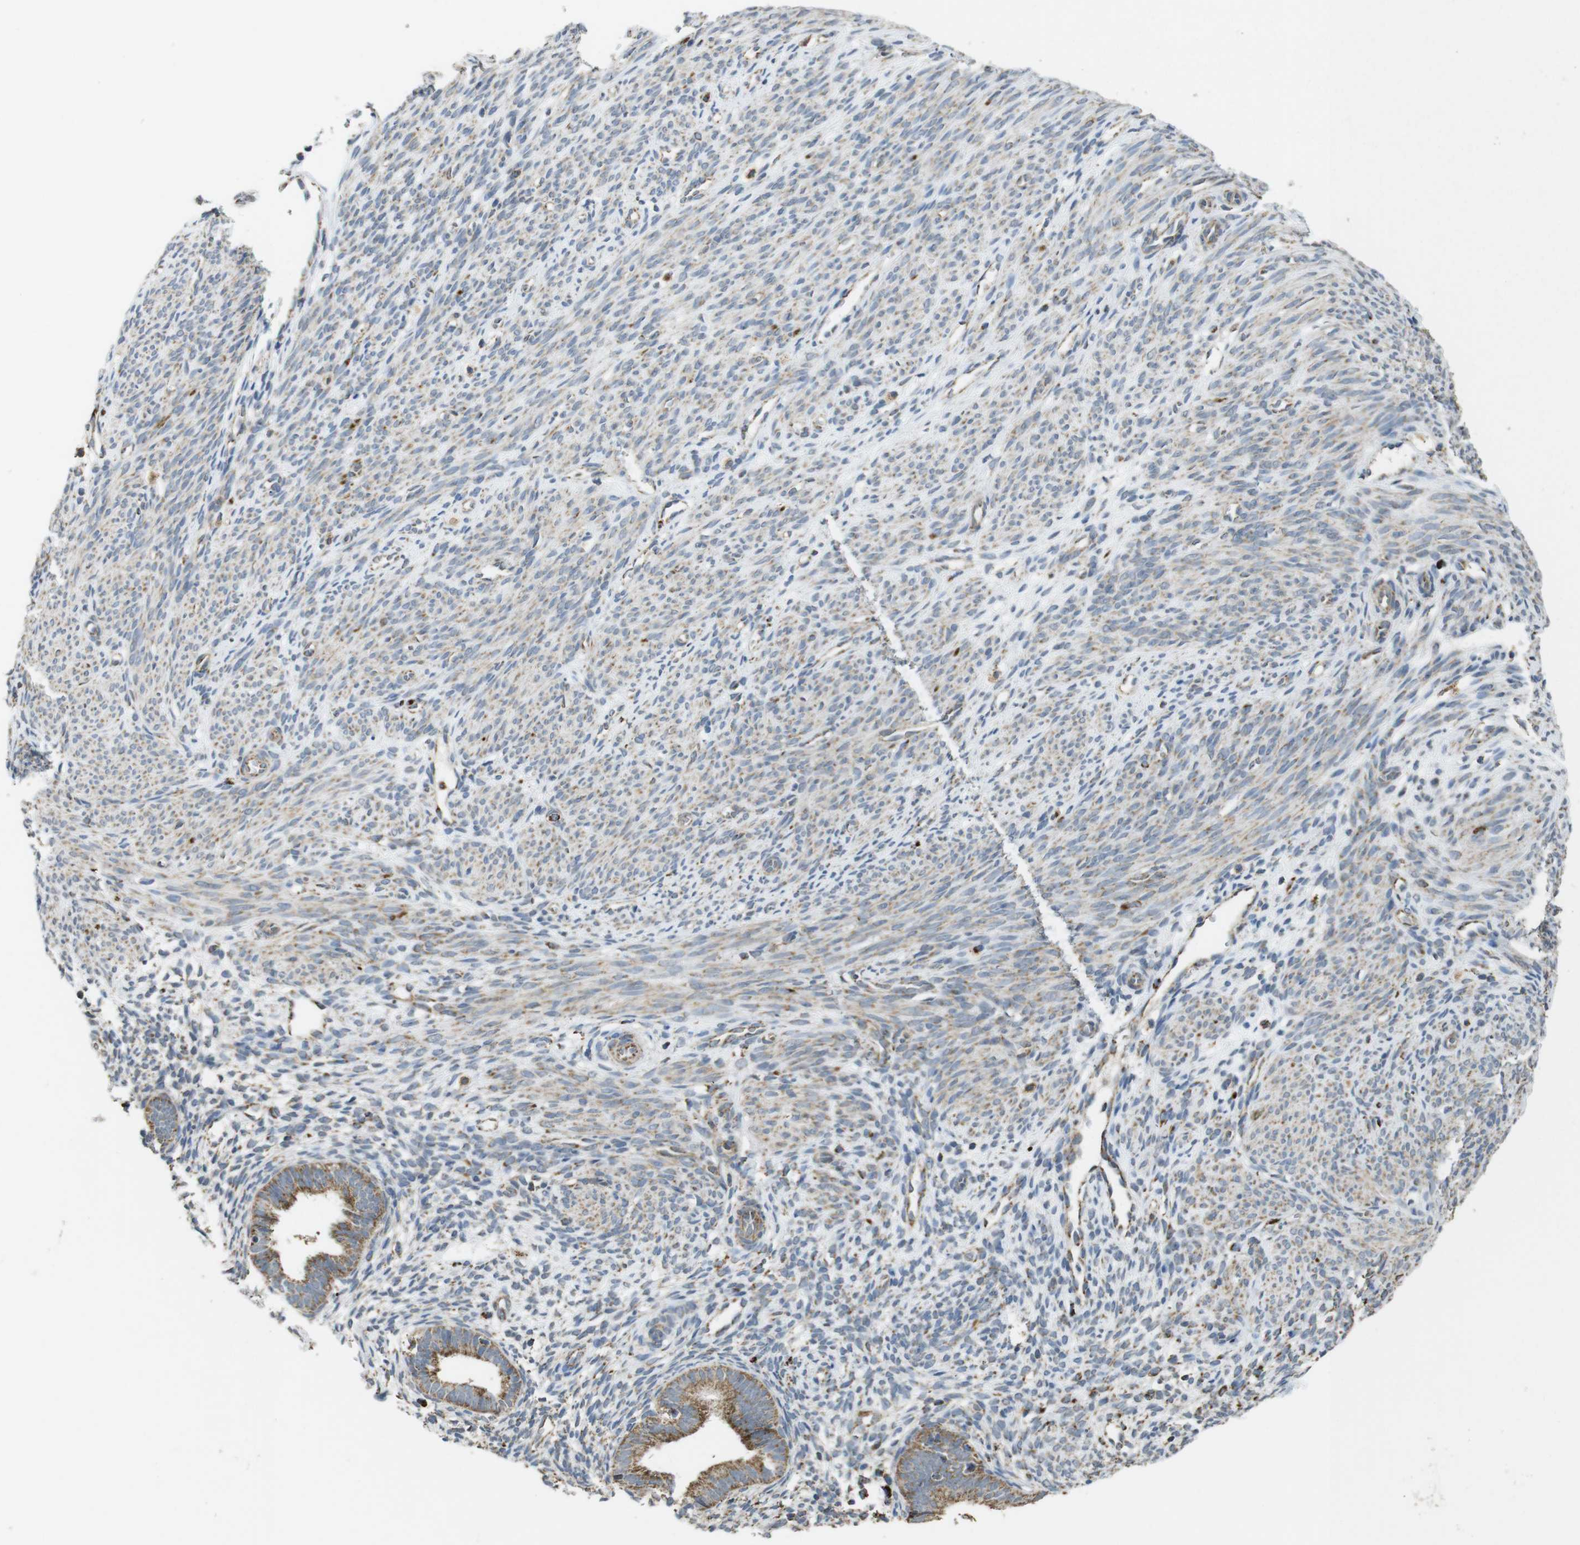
{"staining": {"intensity": "weak", "quantity": "<25%", "location": "cytoplasmic/membranous"}, "tissue": "endometrium", "cell_type": "Cells in endometrial stroma", "image_type": "normal", "snomed": [{"axis": "morphology", "description": "Normal tissue, NOS"}, {"axis": "morphology", "description": "Adenocarcinoma, NOS"}, {"axis": "topography", "description": "Endometrium"}, {"axis": "topography", "description": "Ovary"}], "caption": "The image reveals no significant positivity in cells in endometrial stroma of endometrium. (DAB immunohistochemistry with hematoxylin counter stain).", "gene": "CALHM2", "patient": {"sex": "female", "age": 68}}